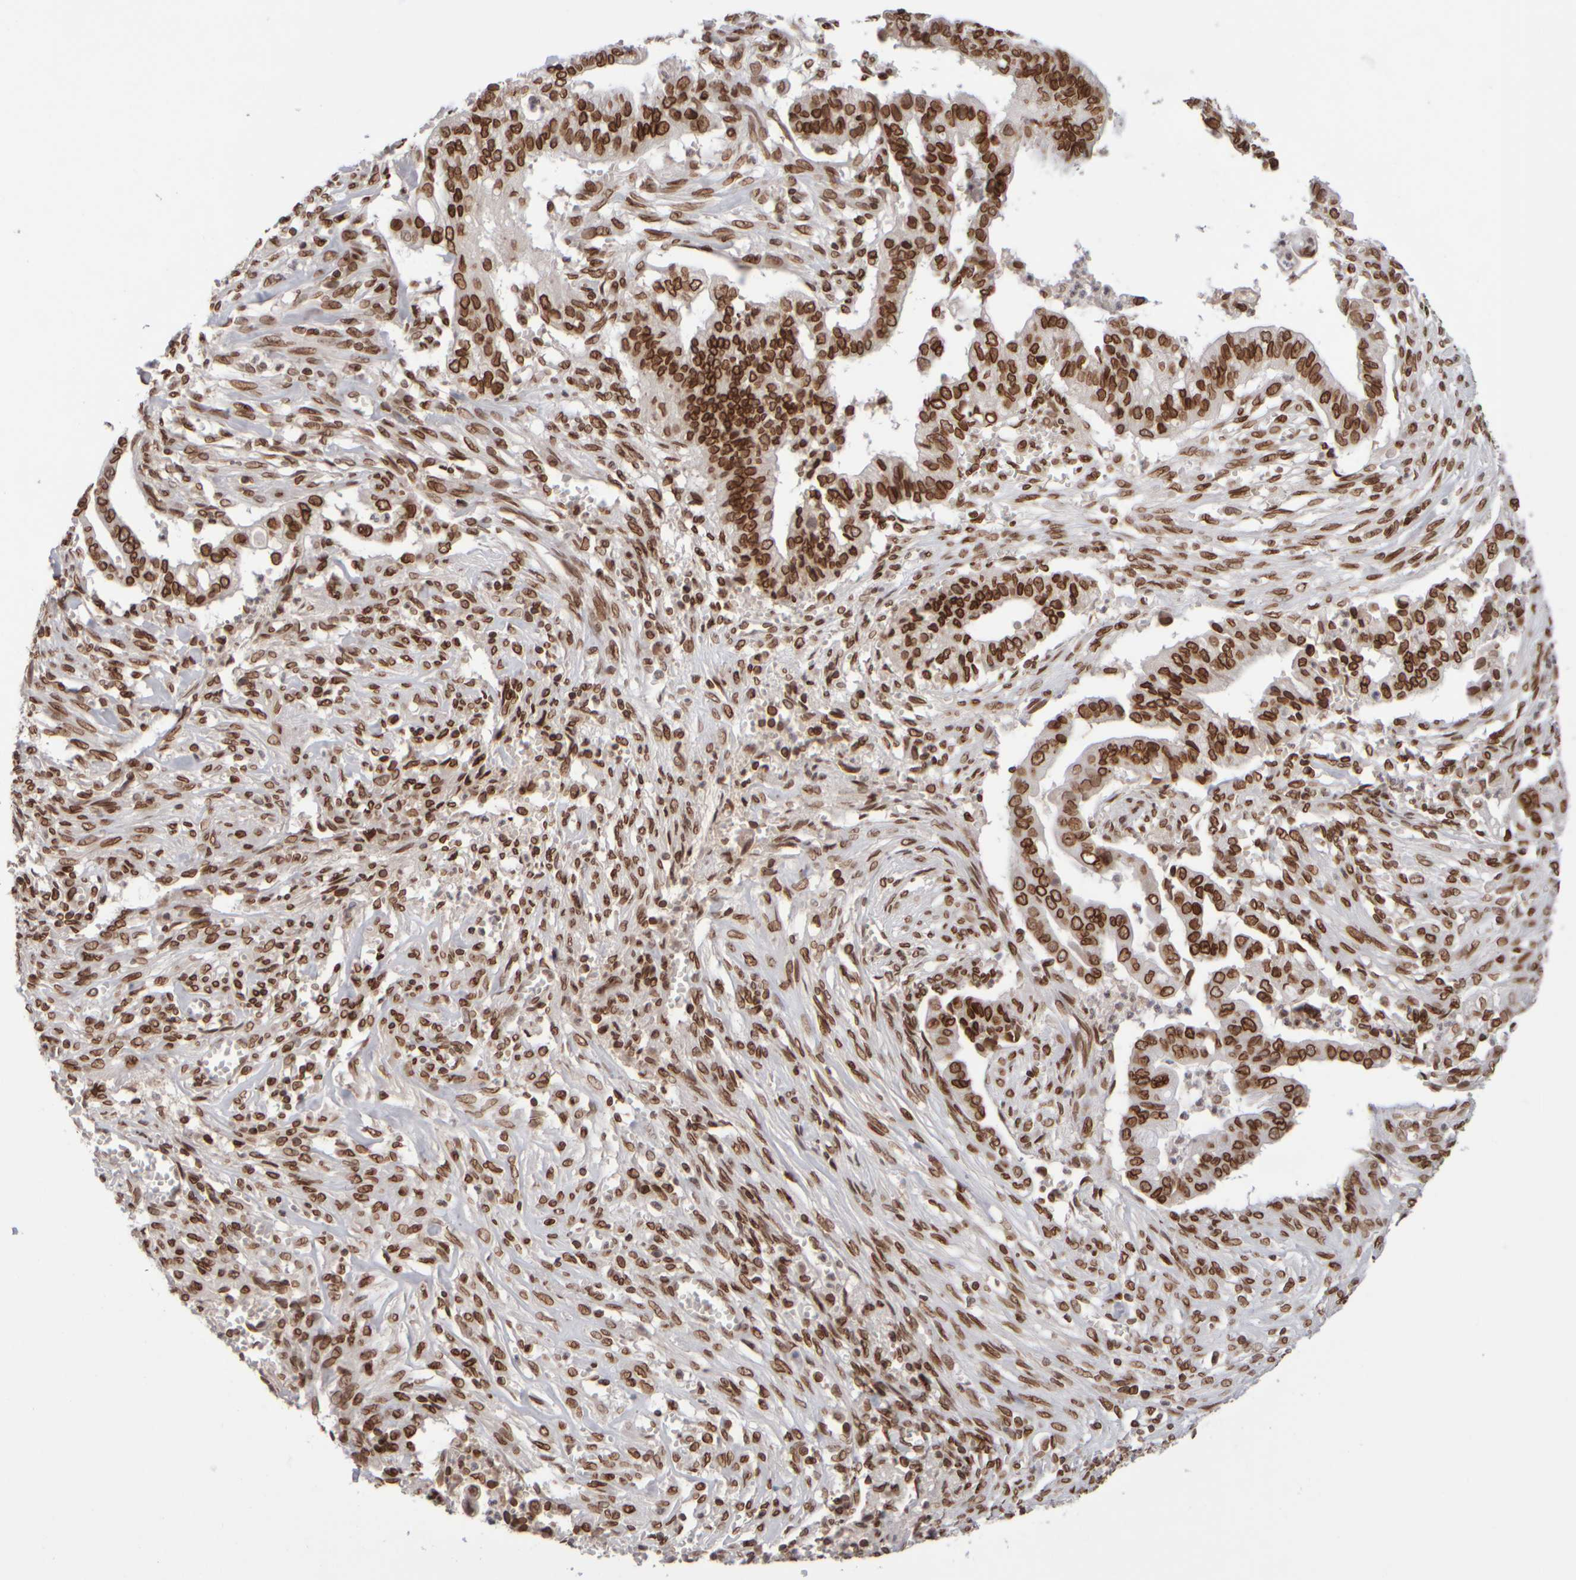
{"staining": {"intensity": "strong", "quantity": ">75%", "location": "nuclear"}, "tissue": "cervical cancer", "cell_type": "Tumor cells", "image_type": "cancer", "snomed": [{"axis": "morphology", "description": "Adenocarcinoma, NOS"}, {"axis": "topography", "description": "Cervix"}], "caption": "A high-resolution histopathology image shows immunohistochemistry staining of cervical adenocarcinoma, which demonstrates strong nuclear staining in approximately >75% of tumor cells.", "gene": "ZC3HC1", "patient": {"sex": "female", "age": 44}}